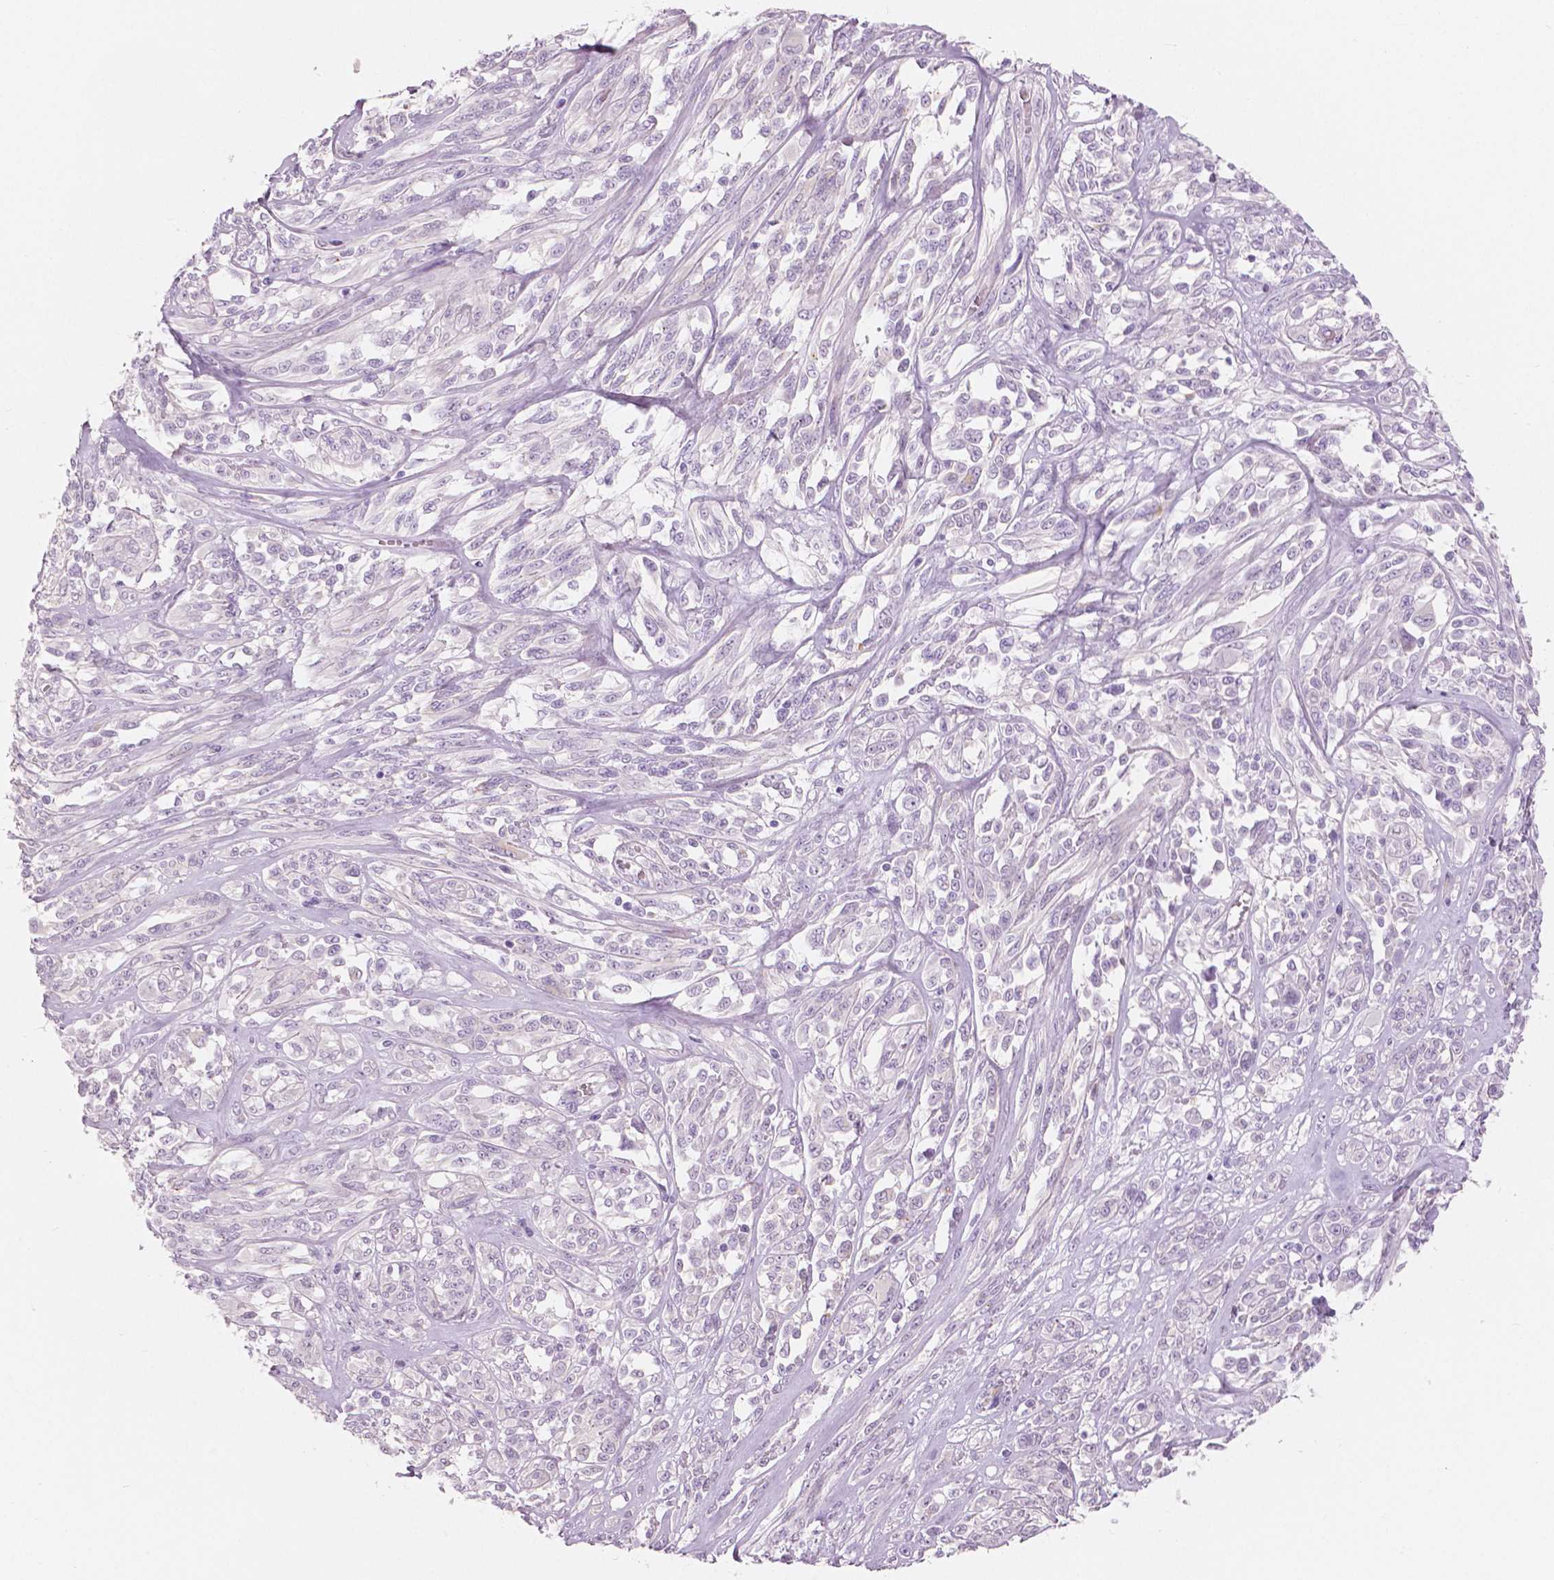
{"staining": {"intensity": "negative", "quantity": "none", "location": "none"}, "tissue": "melanoma", "cell_type": "Tumor cells", "image_type": "cancer", "snomed": [{"axis": "morphology", "description": "Malignant melanoma, NOS"}, {"axis": "topography", "description": "Skin"}], "caption": "This is an immunohistochemistry photomicrograph of human malignant melanoma. There is no staining in tumor cells.", "gene": "A4GNT", "patient": {"sex": "female", "age": 91}}